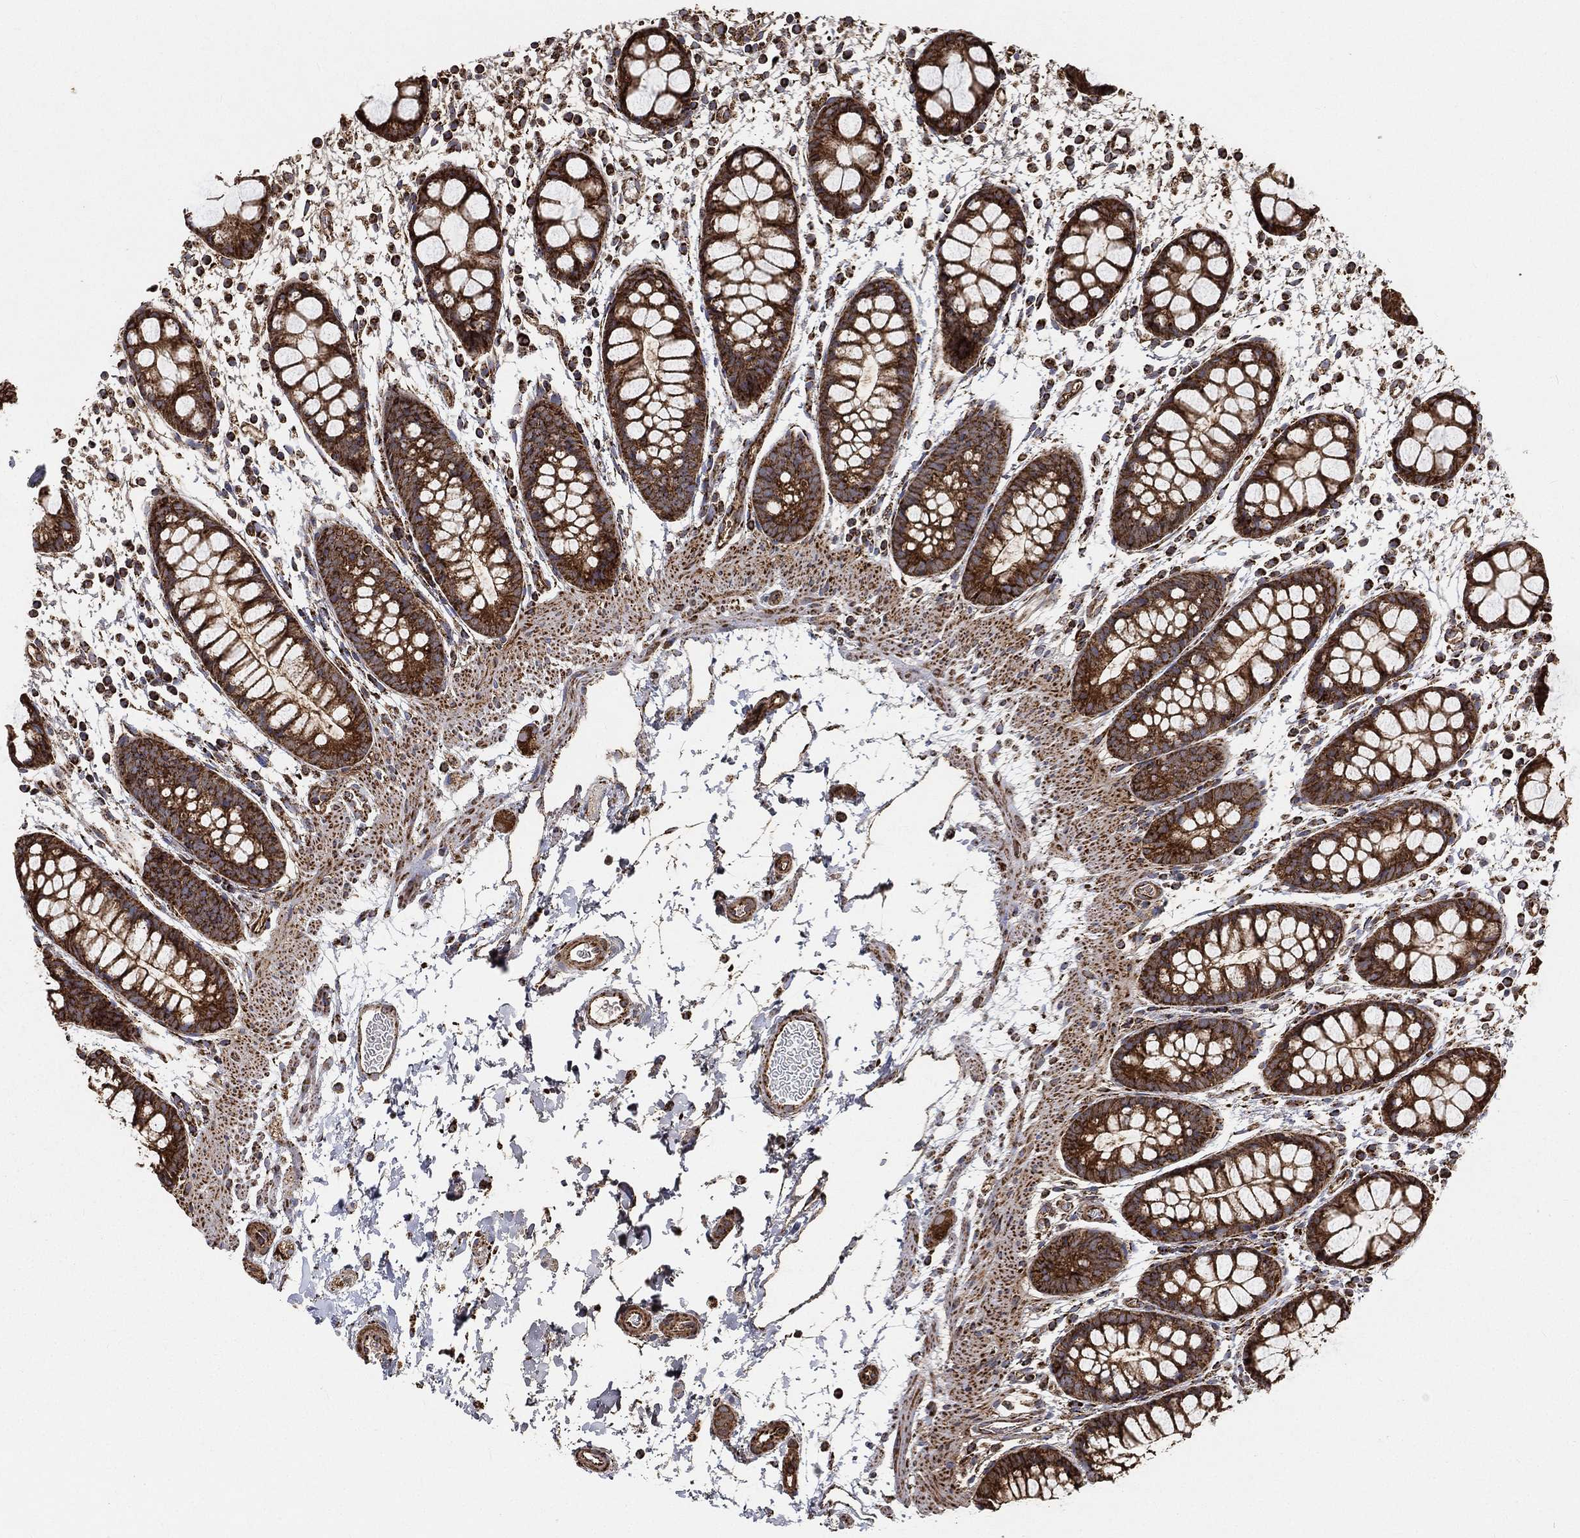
{"staining": {"intensity": "strong", "quantity": ">75%", "location": "cytoplasmic/membranous"}, "tissue": "rectum", "cell_type": "Glandular cells", "image_type": "normal", "snomed": [{"axis": "morphology", "description": "Normal tissue, NOS"}, {"axis": "topography", "description": "Rectum"}], "caption": "Immunohistochemistry image of benign rectum: rectum stained using immunohistochemistry (IHC) shows high levels of strong protein expression localized specifically in the cytoplasmic/membranous of glandular cells, appearing as a cytoplasmic/membranous brown color.", "gene": "SLC38A7", "patient": {"sex": "male", "age": 57}}